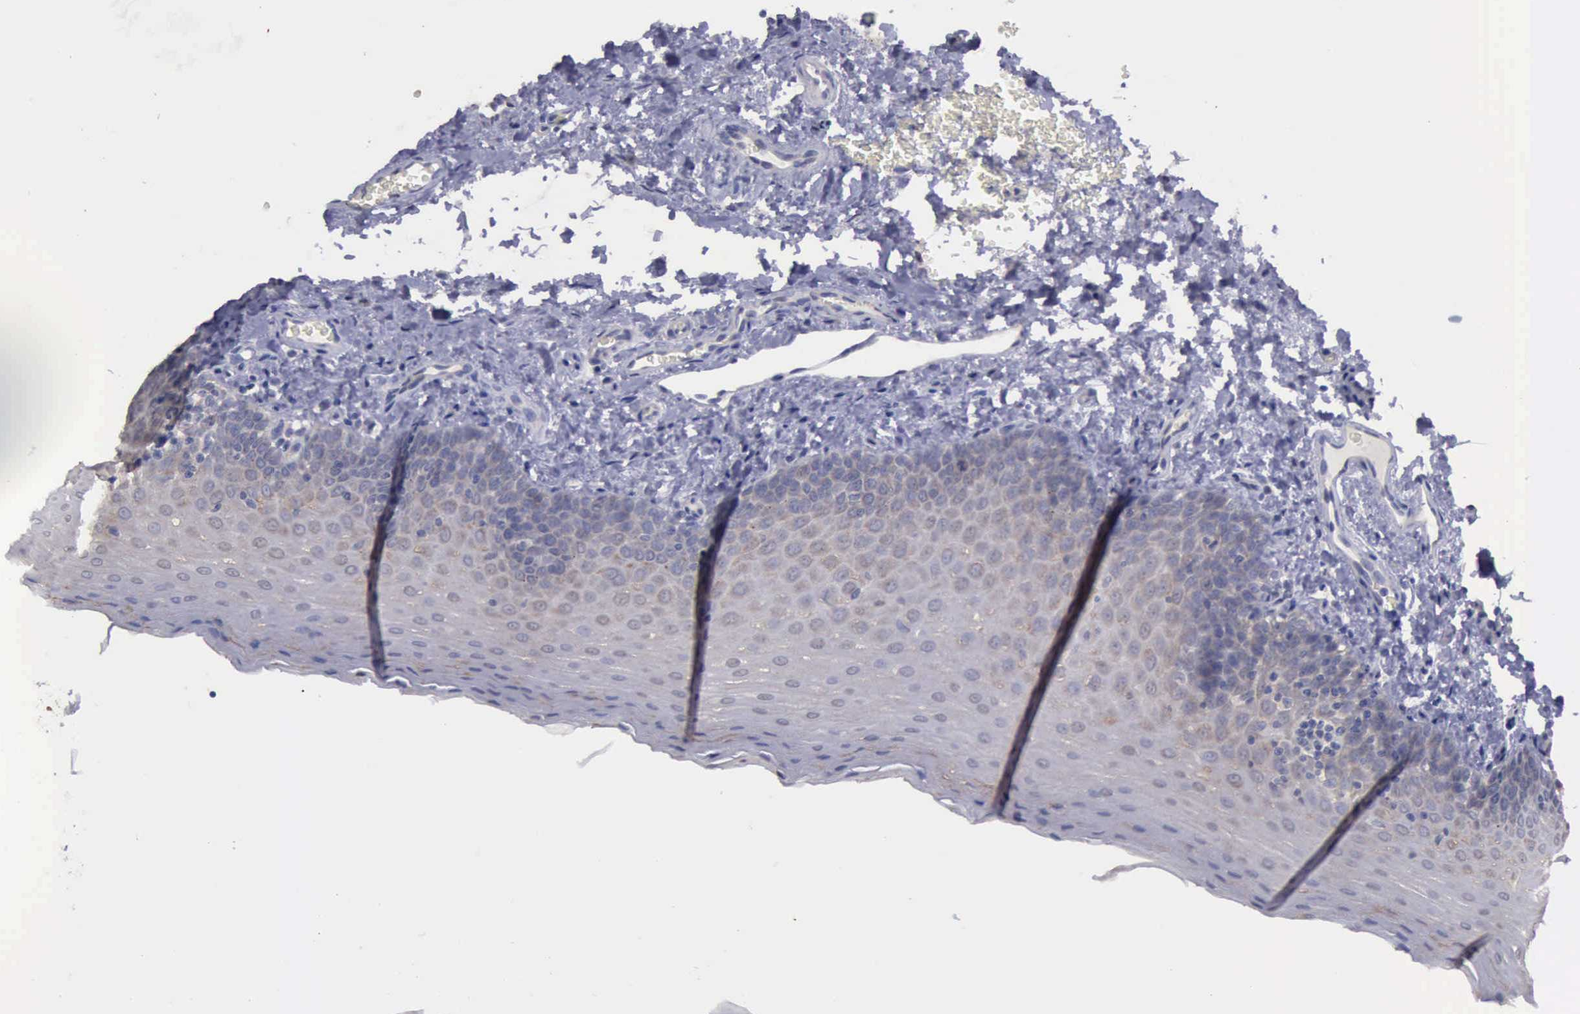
{"staining": {"intensity": "weak", "quantity": "<25%", "location": "cytoplasmic/membranous"}, "tissue": "oral mucosa", "cell_type": "Squamous epithelial cells", "image_type": "normal", "snomed": [{"axis": "morphology", "description": "Normal tissue, NOS"}, {"axis": "topography", "description": "Oral tissue"}], "caption": "There is no significant expression in squamous epithelial cells of oral mucosa. (Stains: DAB immunohistochemistry with hematoxylin counter stain, Microscopy: brightfield microscopy at high magnification).", "gene": "PHKA1", "patient": {"sex": "male", "age": 20}}